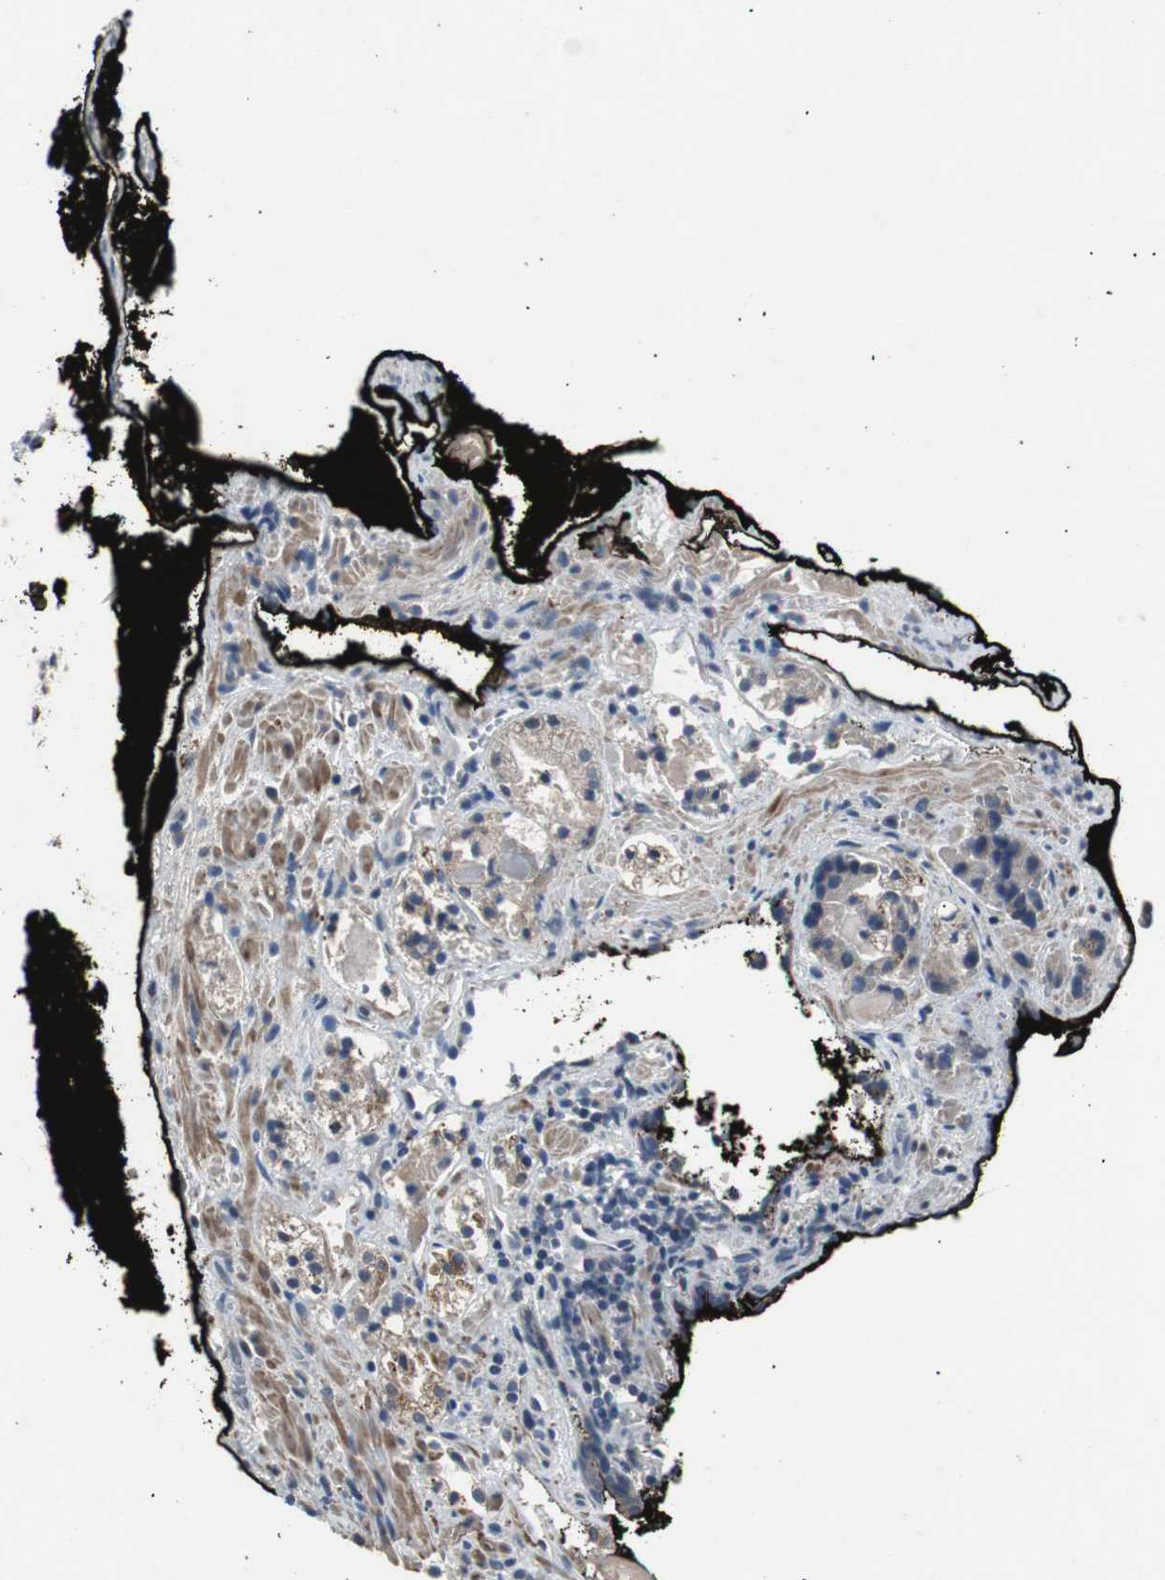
{"staining": {"intensity": "strong", "quantity": "<25%", "location": "cytoplasmic/membranous"}, "tissue": "prostate cancer", "cell_type": "Tumor cells", "image_type": "cancer", "snomed": [{"axis": "morphology", "description": "Adenocarcinoma, High grade"}, {"axis": "topography", "description": "Prostate"}], "caption": "Immunohistochemical staining of prostate cancer shows medium levels of strong cytoplasmic/membranous protein expression in approximately <25% of tumor cells.", "gene": "PCYT1B", "patient": {"sex": "male", "age": 58}}